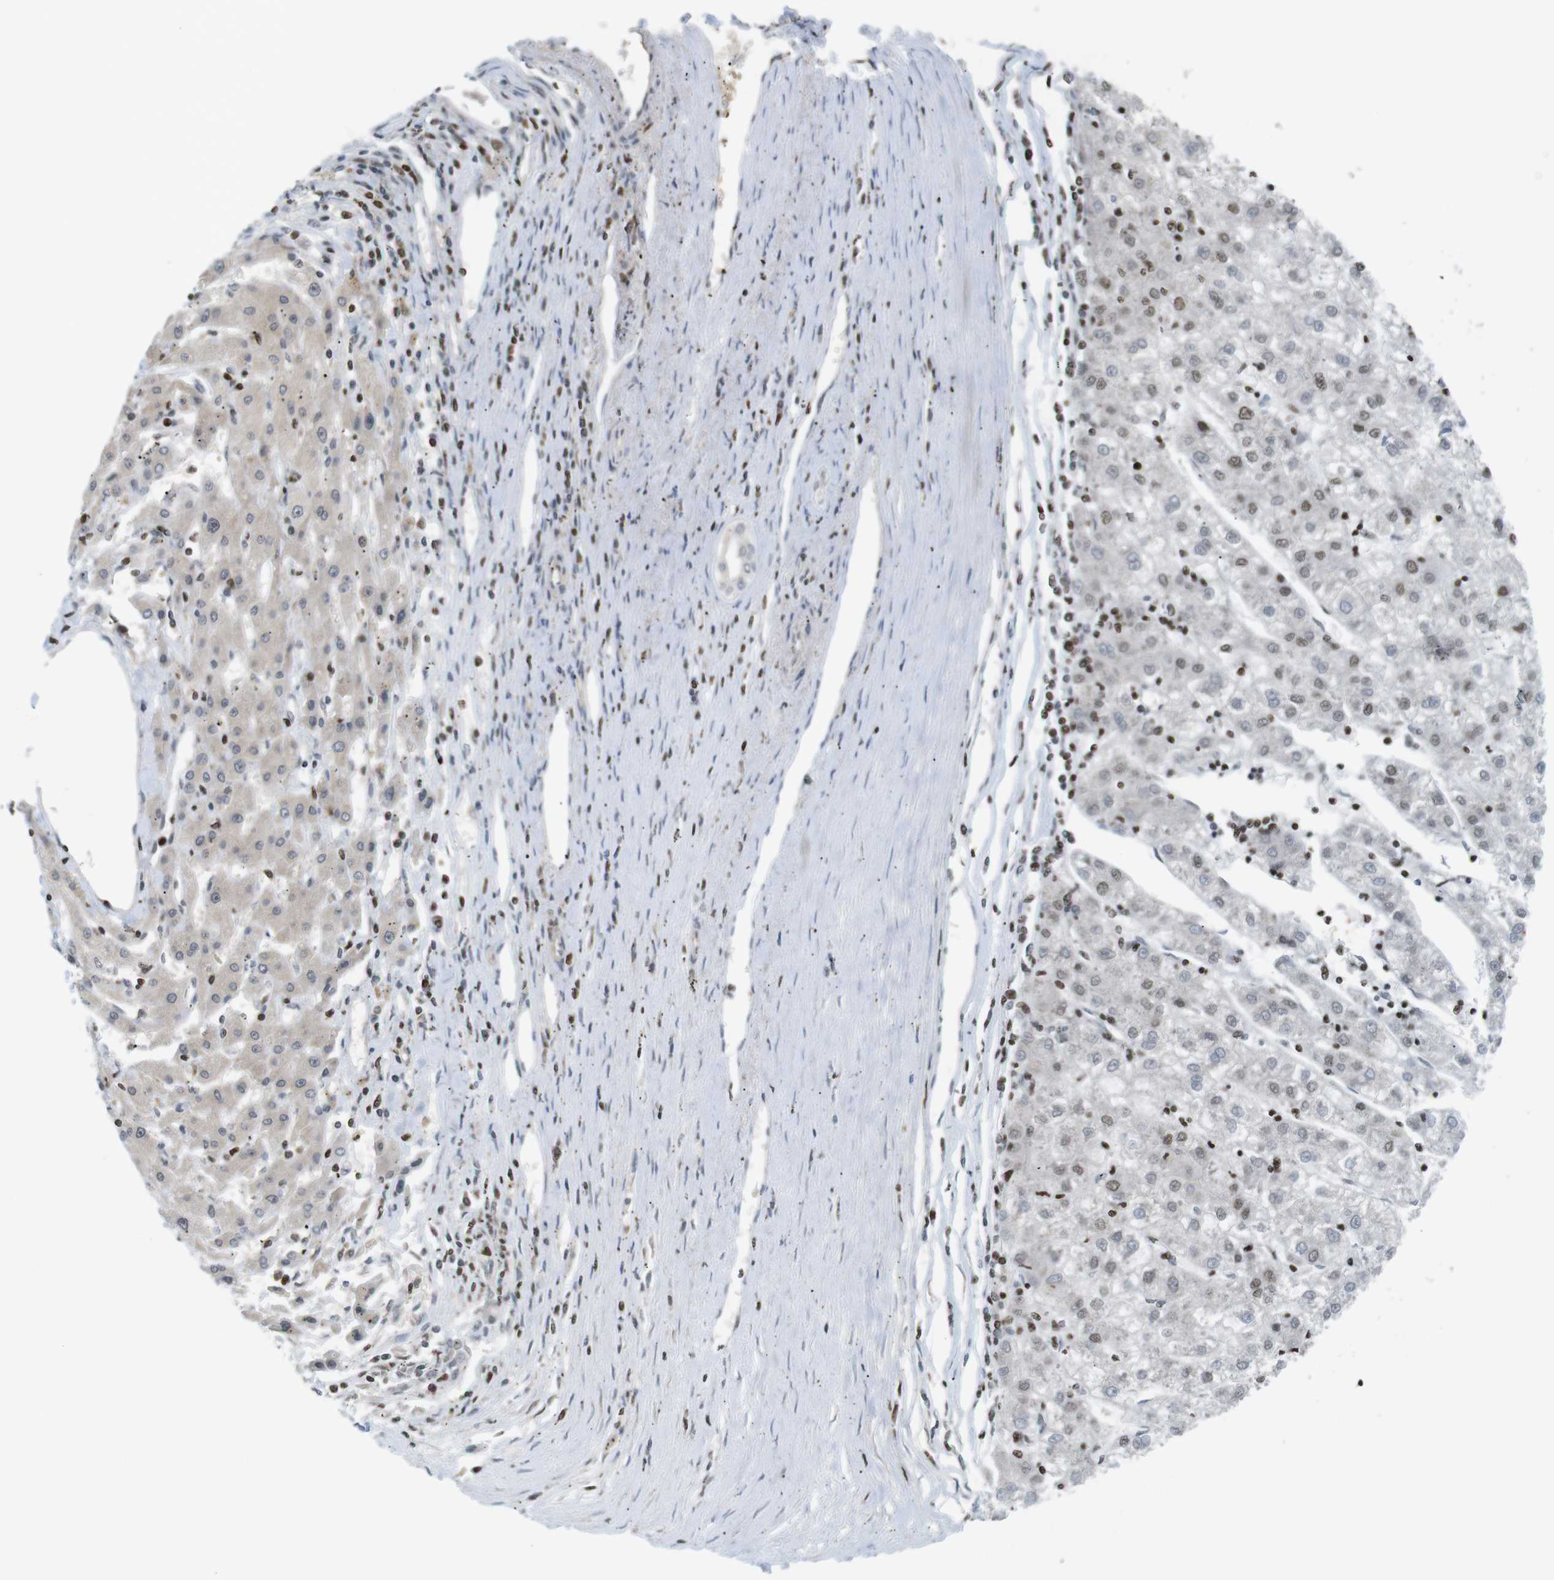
{"staining": {"intensity": "moderate", "quantity": "<25%", "location": "nuclear"}, "tissue": "liver cancer", "cell_type": "Tumor cells", "image_type": "cancer", "snomed": [{"axis": "morphology", "description": "Carcinoma, Hepatocellular, NOS"}, {"axis": "topography", "description": "Liver"}], "caption": "Liver hepatocellular carcinoma stained with immunohistochemistry shows moderate nuclear staining in about <25% of tumor cells.", "gene": "MBD1", "patient": {"sex": "male", "age": 72}}